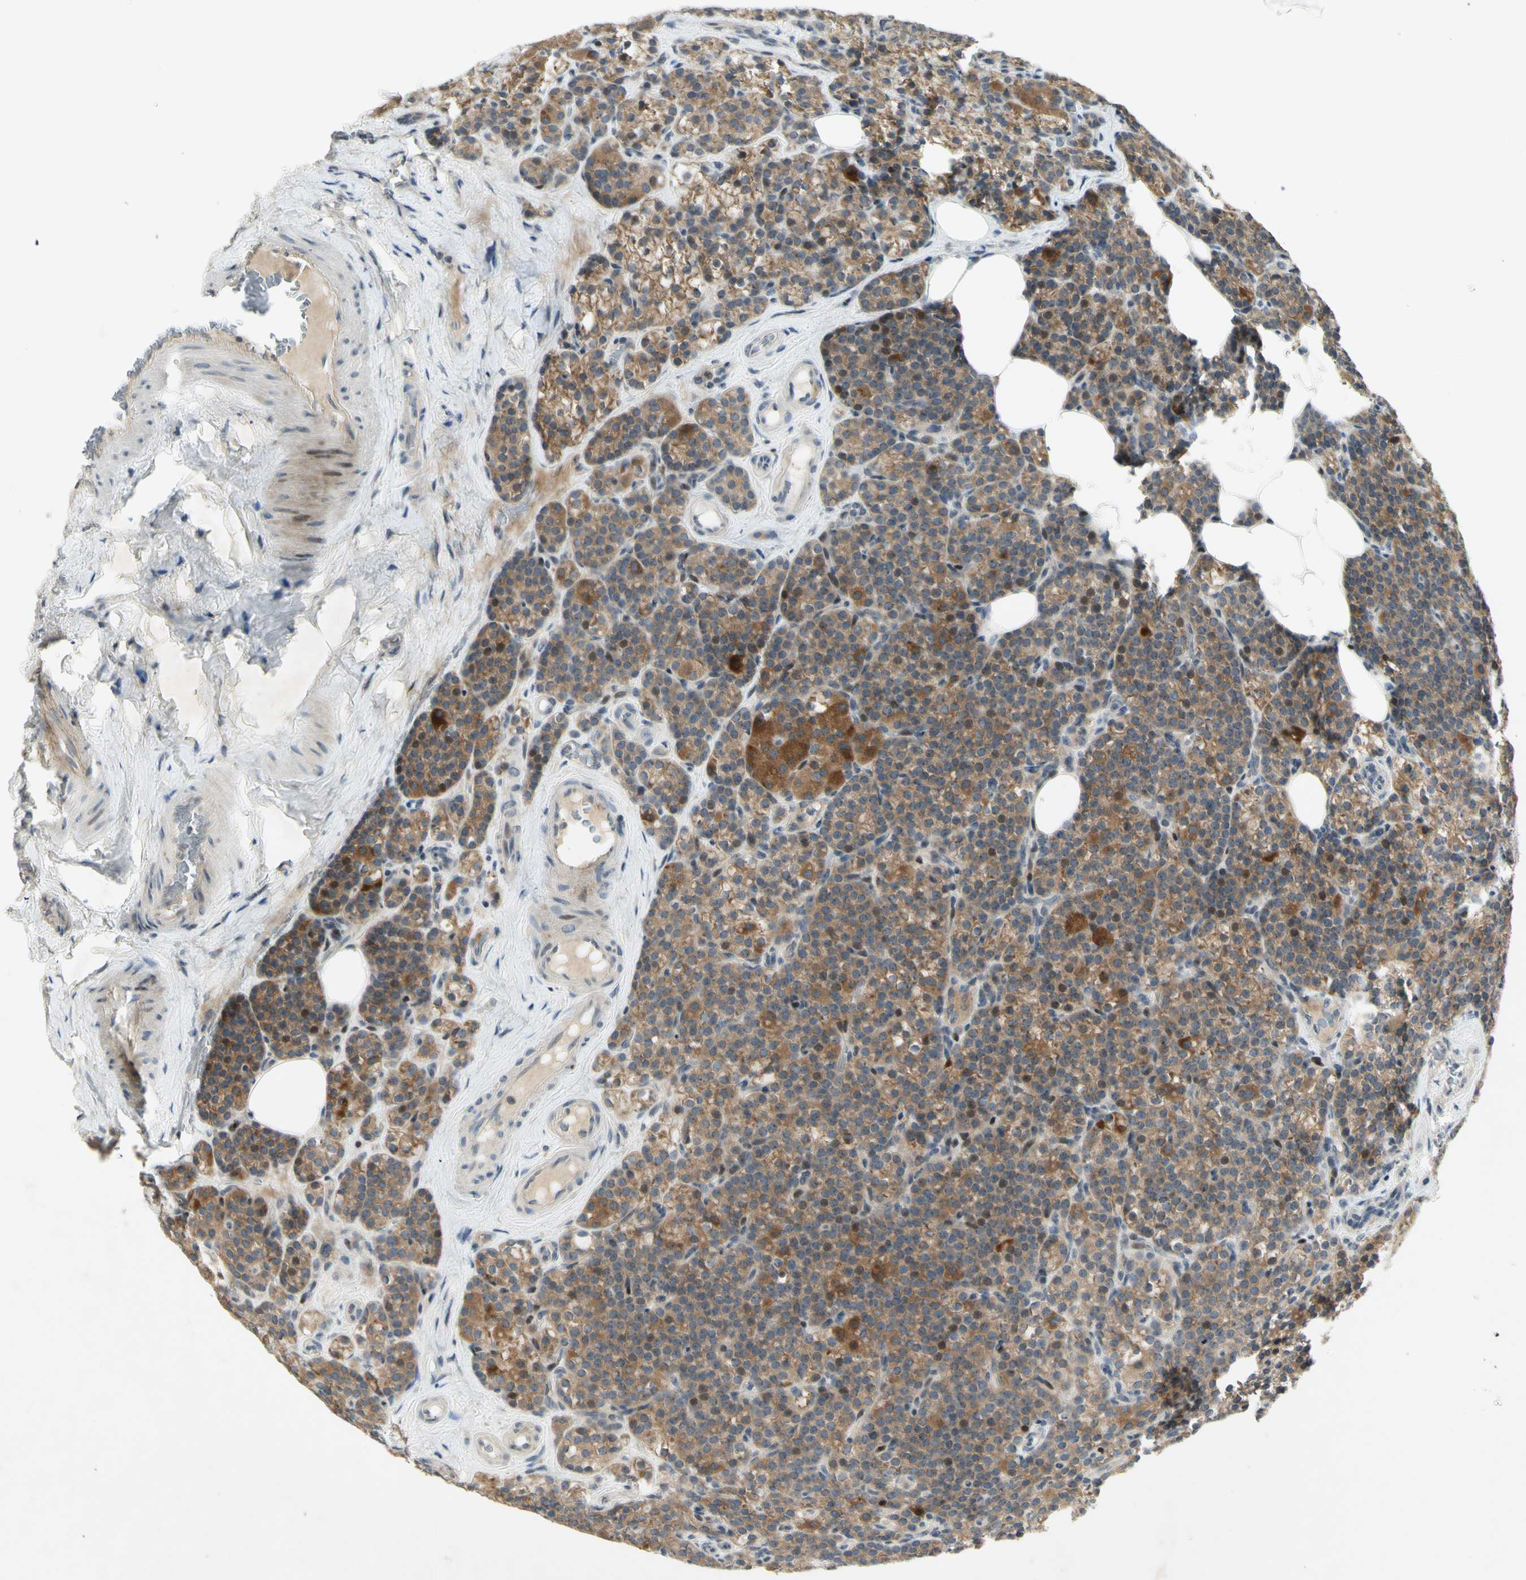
{"staining": {"intensity": "strong", "quantity": ">75%", "location": "cytoplasmic/membranous"}, "tissue": "parathyroid gland", "cell_type": "Glandular cells", "image_type": "normal", "snomed": [{"axis": "morphology", "description": "Normal tissue, NOS"}, {"axis": "topography", "description": "Parathyroid gland"}], "caption": "Protein expression analysis of benign parathyroid gland exhibits strong cytoplasmic/membranous staining in about >75% of glandular cells. The staining was performed using DAB to visualize the protein expression in brown, while the nuclei were stained in blue with hematoxylin (Magnification: 20x).", "gene": "ETF1", "patient": {"sex": "female", "age": 57}}